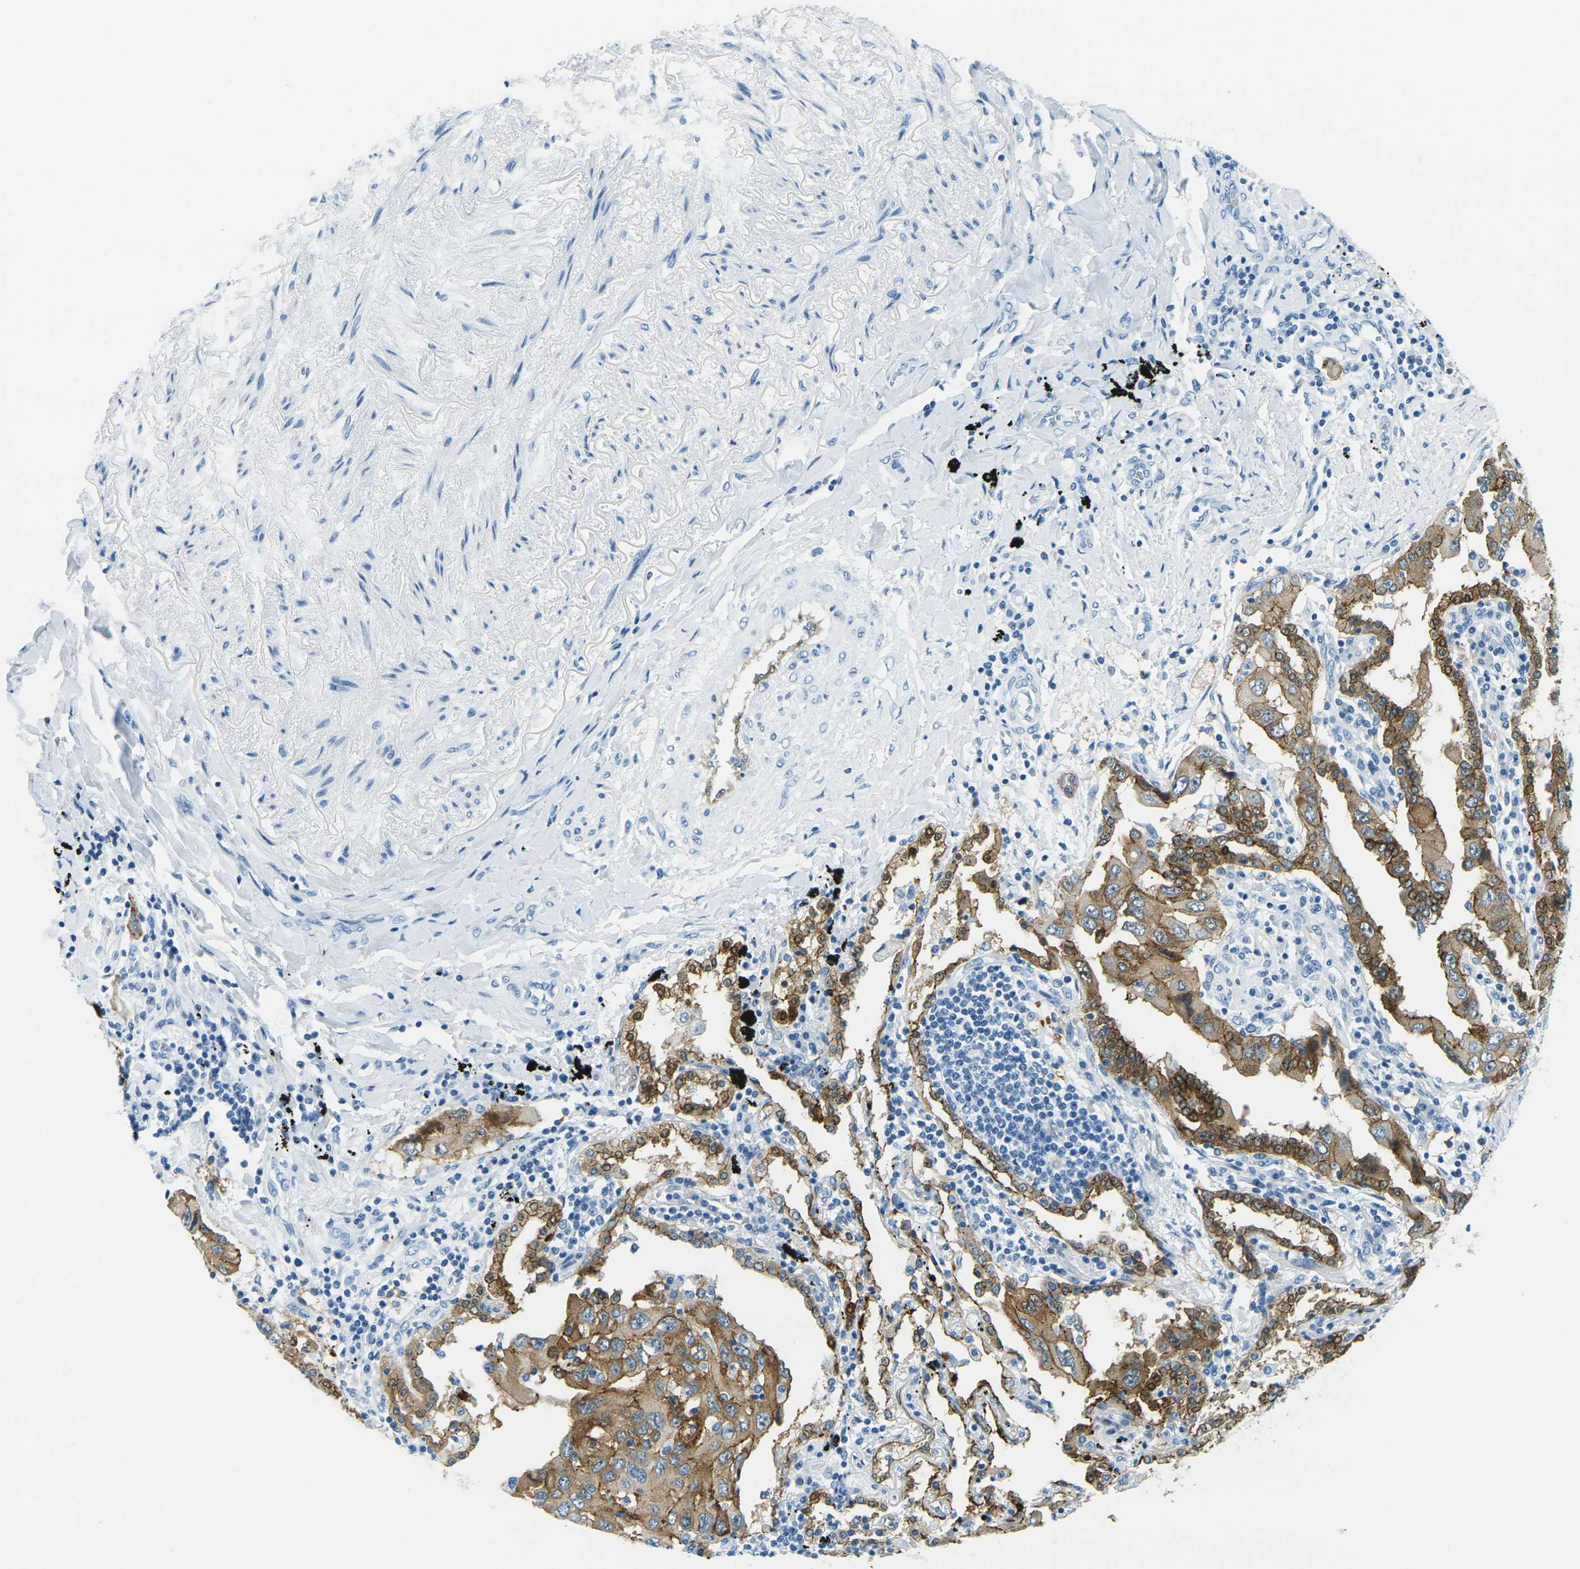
{"staining": {"intensity": "moderate", "quantity": ">75%", "location": "cytoplasmic/membranous"}, "tissue": "lung cancer", "cell_type": "Tumor cells", "image_type": "cancer", "snomed": [{"axis": "morphology", "description": "Adenocarcinoma, NOS"}, {"axis": "topography", "description": "Lung"}], "caption": "A high-resolution histopathology image shows immunohistochemistry staining of adenocarcinoma (lung), which displays moderate cytoplasmic/membranous staining in about >75% of tumor cells.", "gene": "OCLN", "patient": {"sex": "female", "age": 65}}